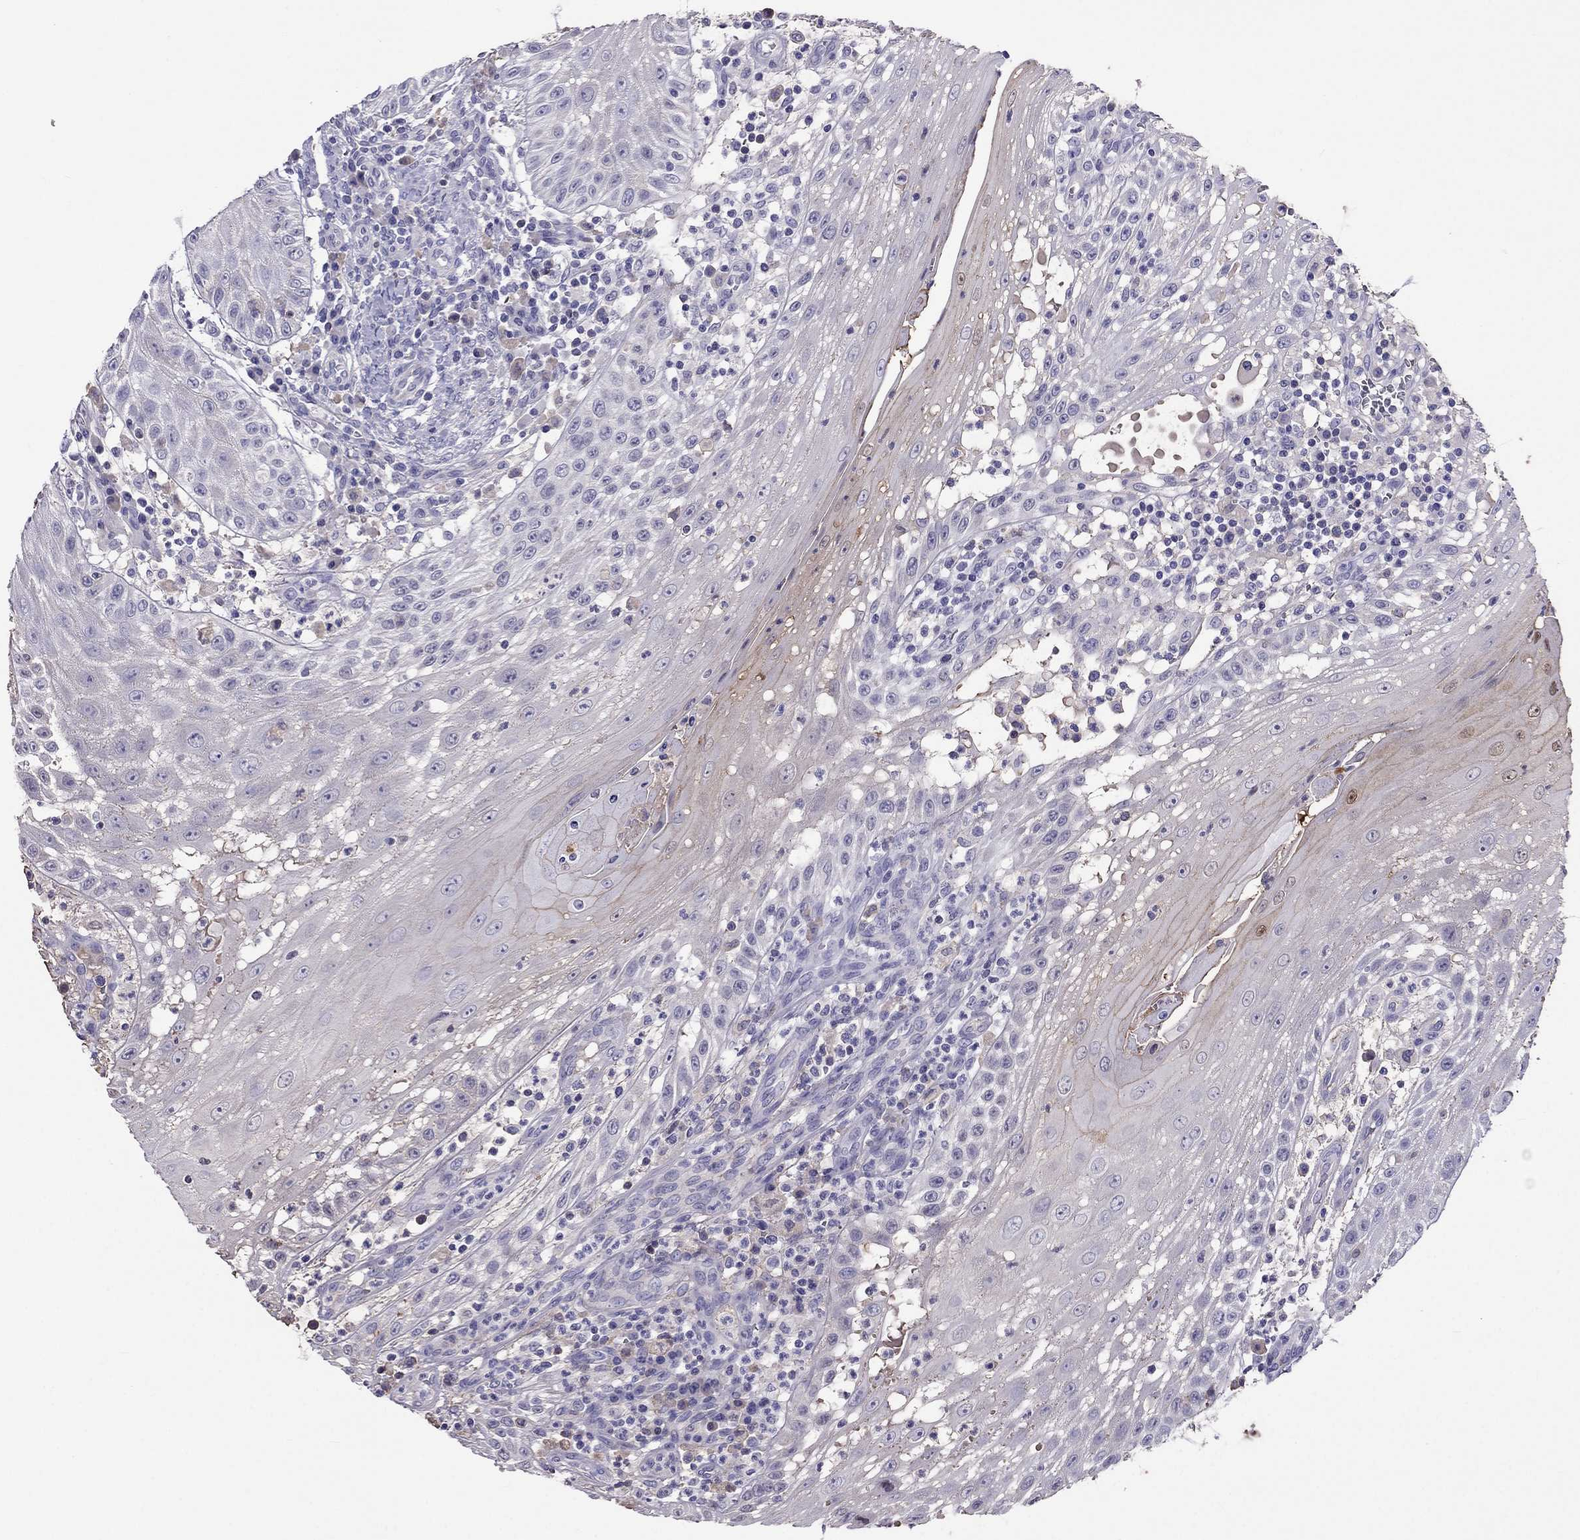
{"staining": {"intensity": "negative", "quantity": "none", "location": "none"}, "tissue": "head and neck cancer", "cell_type": "Tumor cells", "image_type": "cancer", "snomed": [{"axis": "morphology", "description": "Squamous cell carcinoma, NOS"}, {"axis": "topography", "description": "Oral tissue"}, {"axis": "topography", "description": "Head-Neck"}], "caption": "Head and neck squamous cell carcinoma was stained to show a protein in brown. There is no significant expression in tumor cells.", "gene": "TBC1D21", "patient": {"sex": "male", "age": 58}}